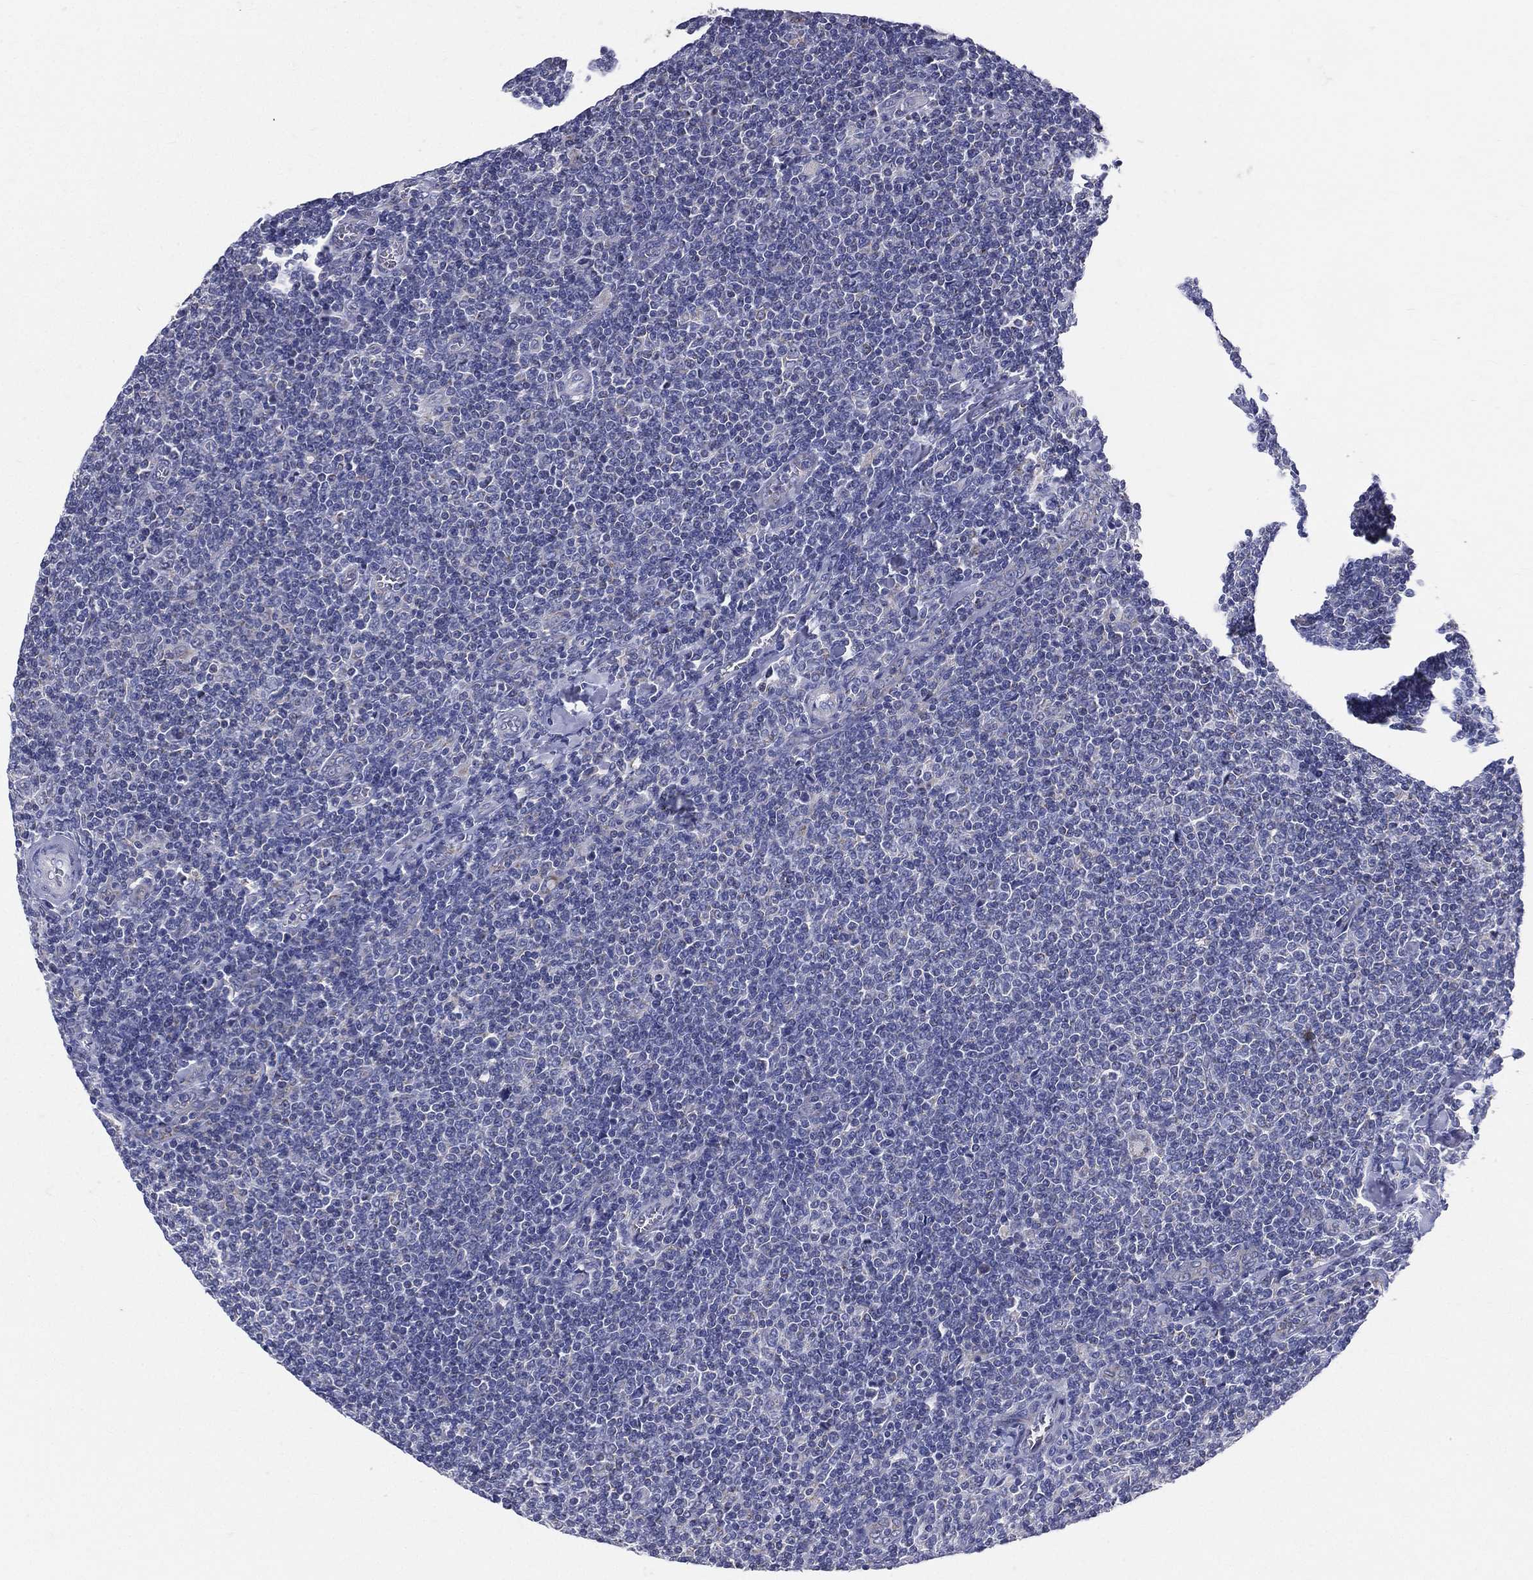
{"staining": {"intensity": "negative", "quantity": "none", "location": "none"}, "tissue": "lymphoma", "cell_type": "Tumor cells", "image_type": "cancer", "snomed": [{"axis": "morphology", "description": "Malignant lymphoma, non-Hodgkin's type, Low grade"}, {"axis": "topography", "description": "Lymph node"}], "caption": "Human low-grade malignant lymphoma, non-Hodgkin's type stained for a protein using immunohistochemistry (IHC) reveals no positivity in tumor cells.", "gene": "PWWP3A", "patient": {"sex": "male", "age": 52}}